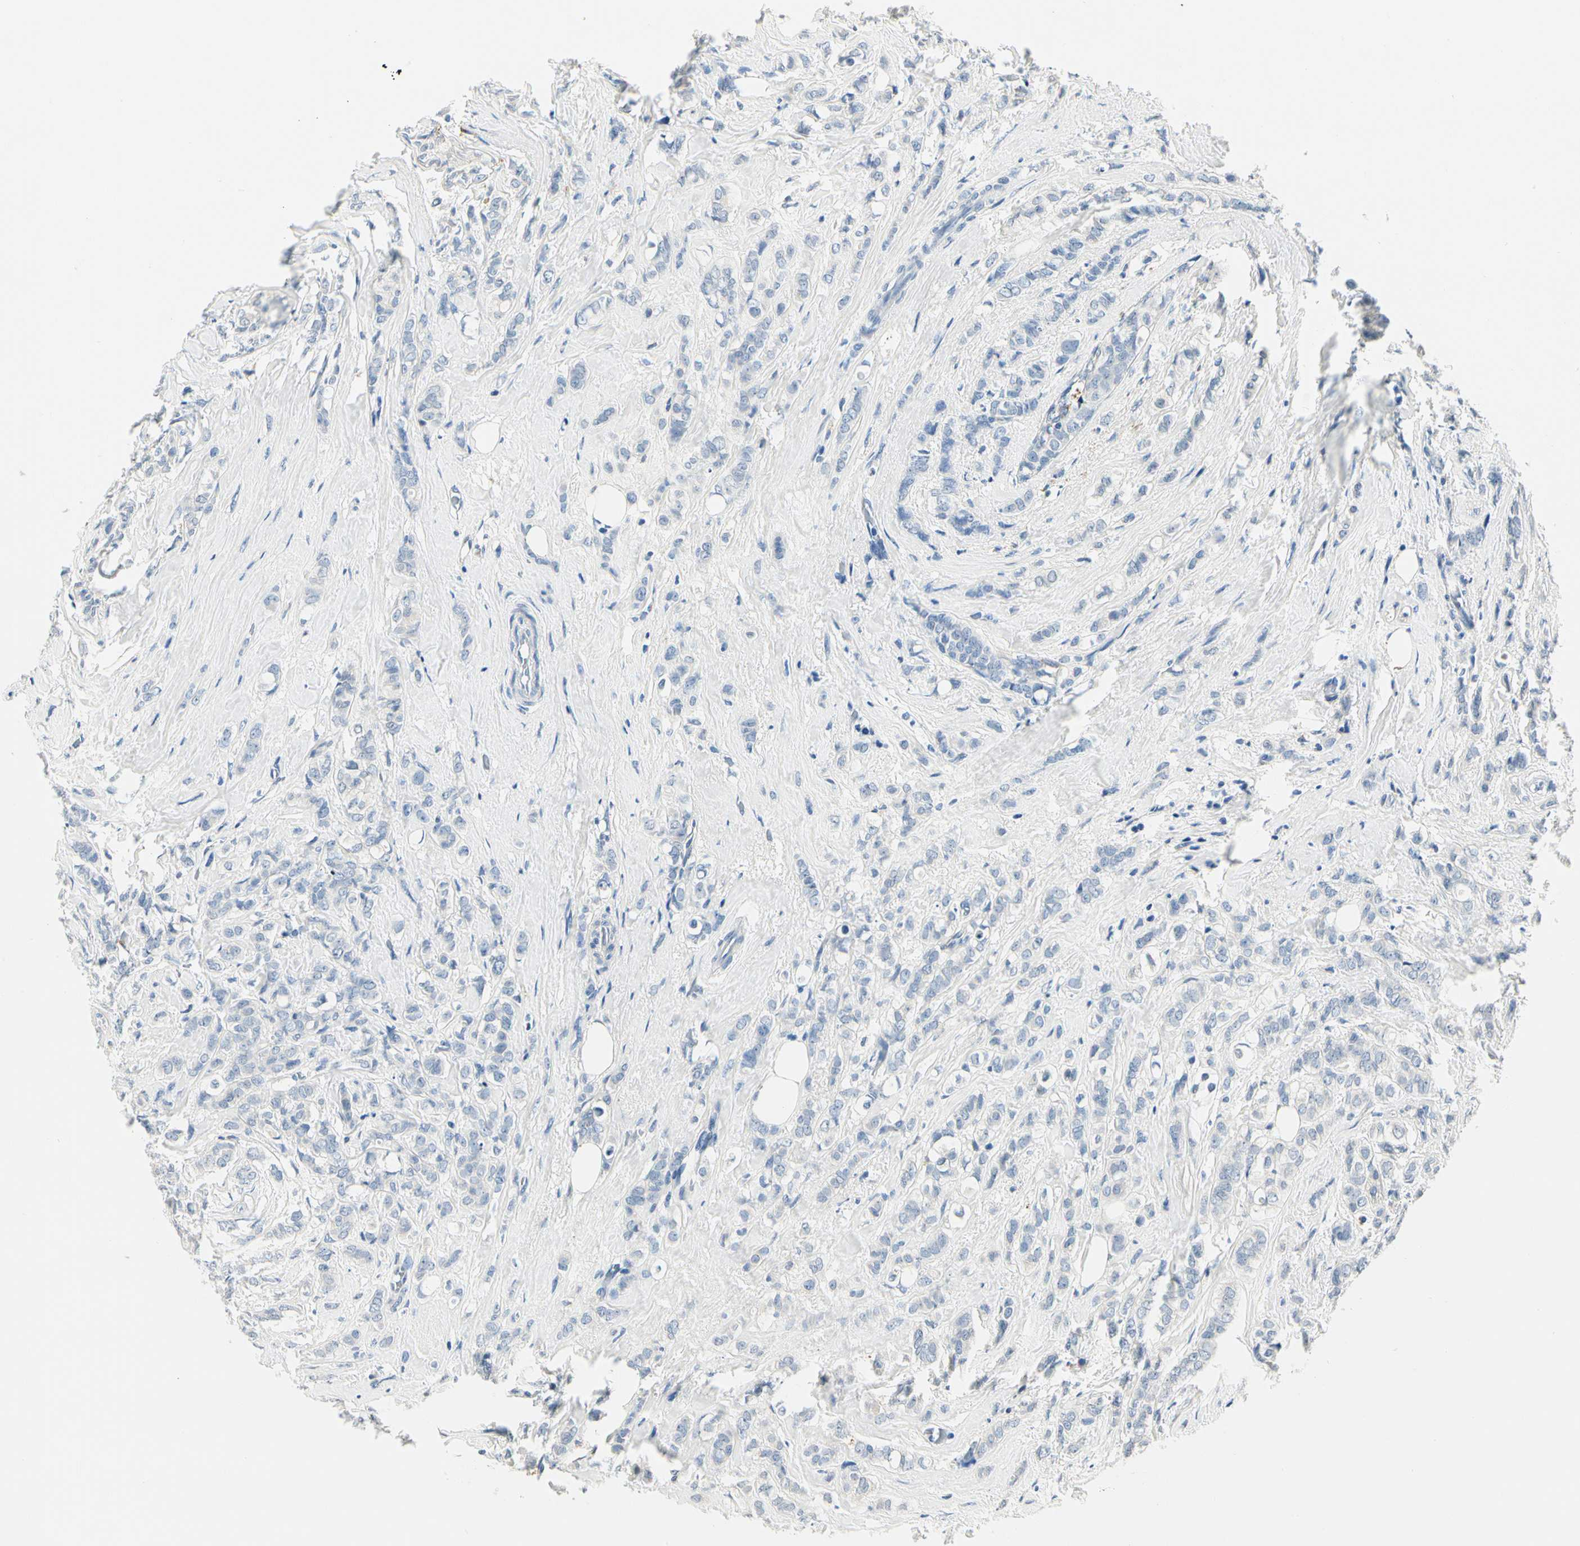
{"staining": {"intensity": "negative", "quantity": "none", "location": "none"}, "tissue": "breast cancer", "cell_type": "Tumor cells", "image_type": "cancer", "snomed": [{"axis": "morphology", "description": "Lobular carcinoma"}, {"axis": "topography", "description": "Breast"}], "caption": "IHC of breast cancer (lobular carcinoma) exhibits no expression in tumor cells. The staining was performed using DAB (3,3'-diaminobenzidine) to visualize the protein expression in brown, while the nuclei were stained in blue with hematoxylin (Magnification: 20x).", "gene": "TGFBR3", "patient": {"sex": "female", "age": 60}}